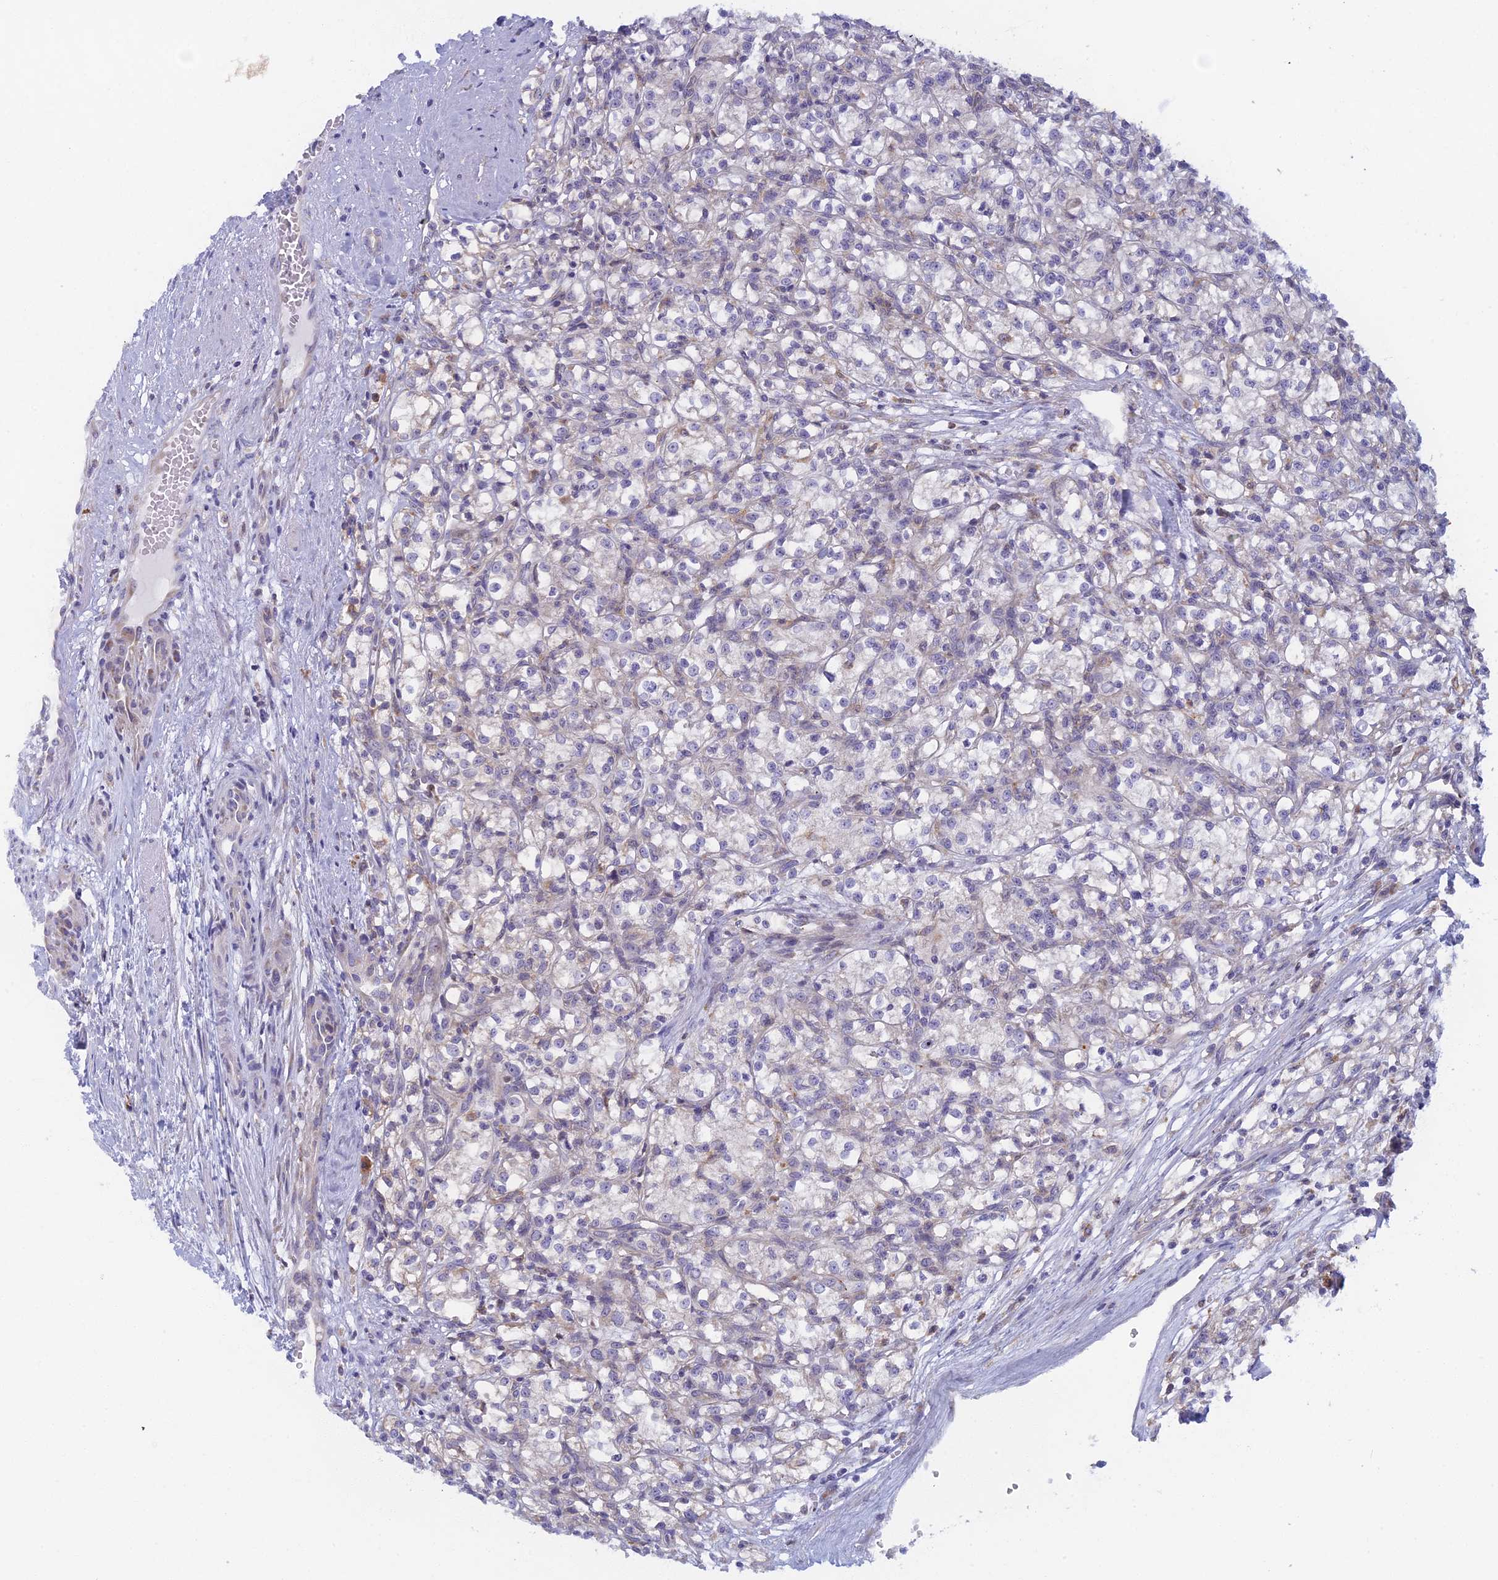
{"staining": {"intensity": "negative", "quantity": "none", "location": "none"}, "tissue": "renal cancer", "cell_type": "Tumor cells", "image_type": "cancer", "snomed": [{"axis": "morphology", "description": "Adenocarcinoma, NOS"}, {"axis": "topography", "description": "Kidney"}], "caption": "The histopathology image reveals no significant staining in tumor cells of renal cancer.", "gene": "DDX51", "patient": {"sex": "female", "age": 59}}